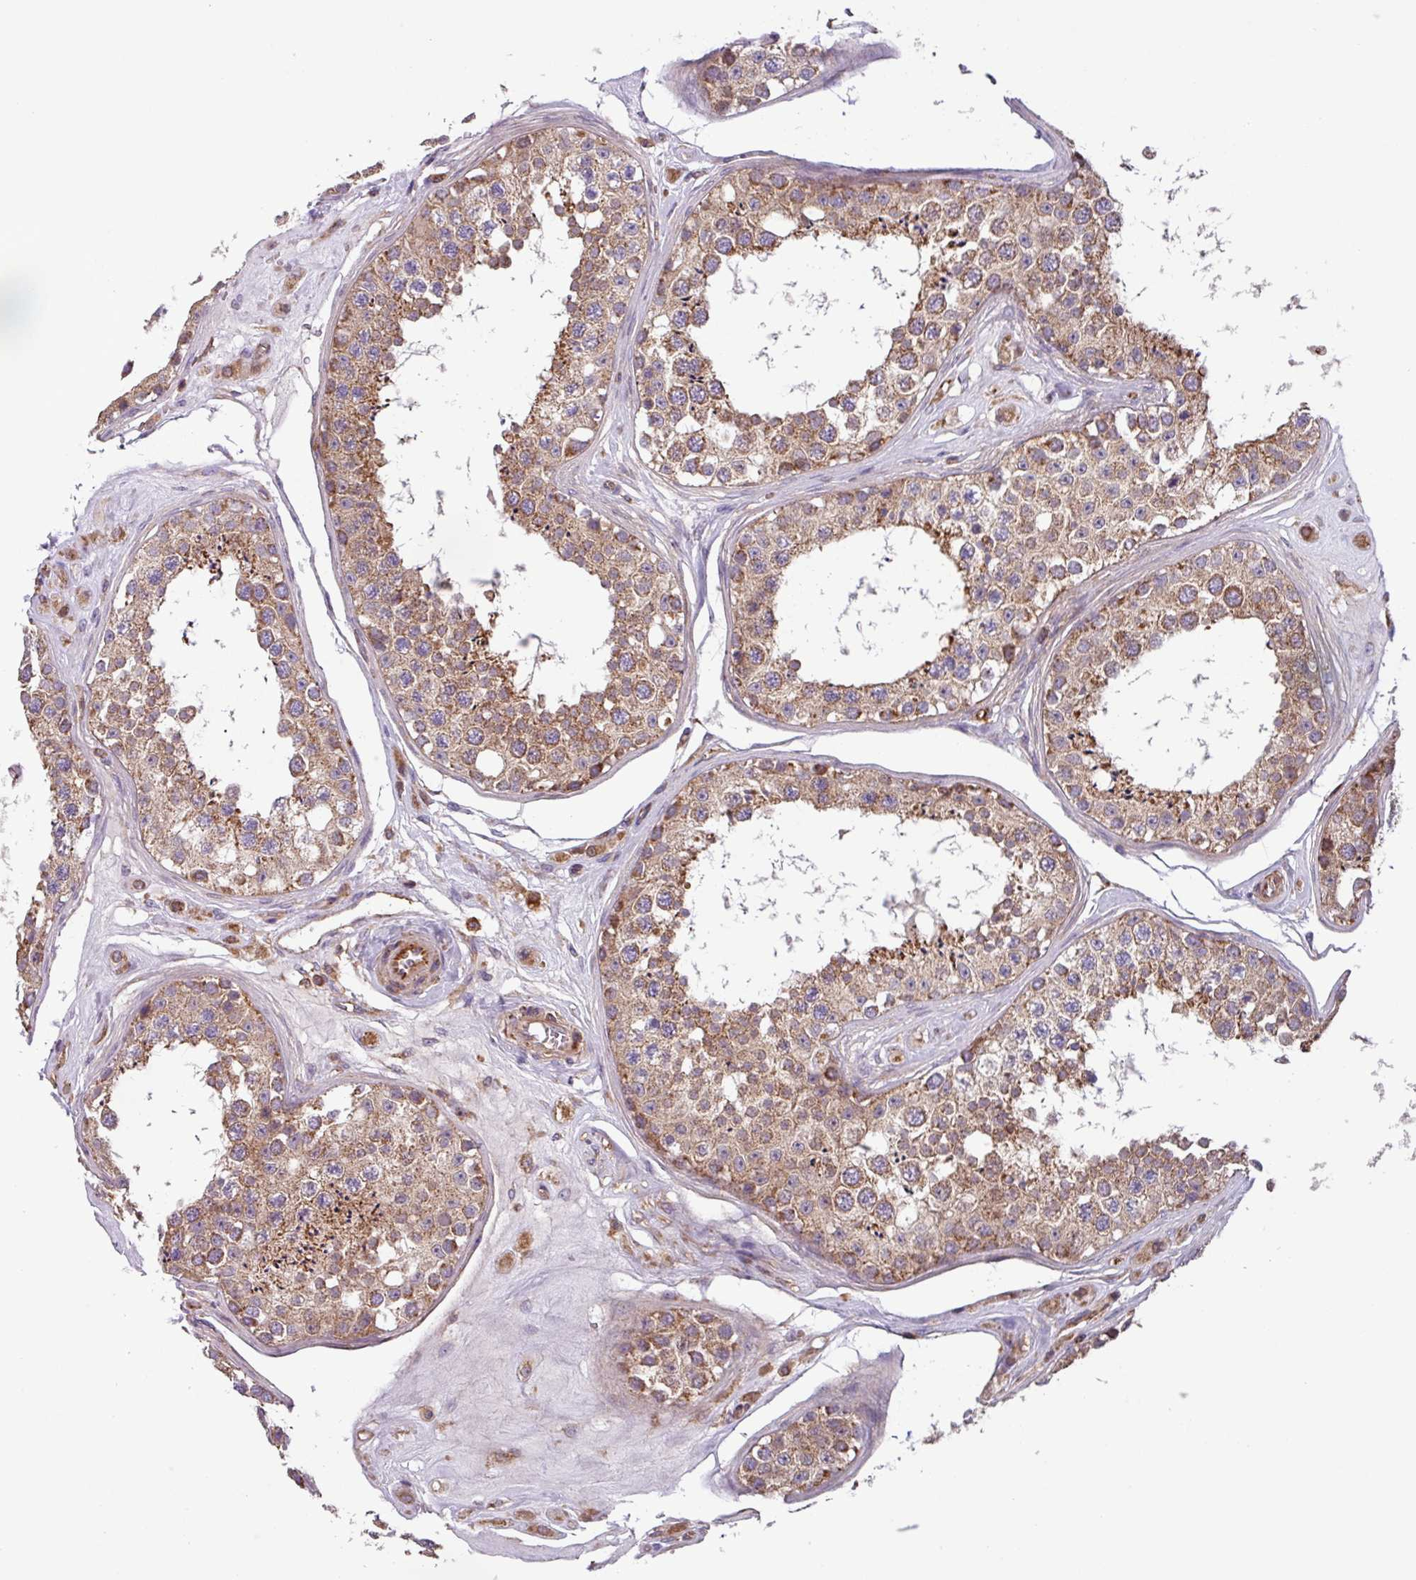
{"staining": {"intensity": "moderate", "quantity": ">75%", "location": "cytoplasmic/membranous"}, "tissue": "testis", "cell_type": "Cells in seminiferous ducts", "image_type": "normal", "snomed": [{"axis": "morphology", "description": "Normal tissue, NOS"}, {"axis": "topography", "description": "Testis"}], "caption": "High-power microscopy captured an immunohistochemistry (IHC) micrograph of unremarkable testis, revealing moderate cytoplasmic/membranous positivity in about >75% of cells in seminiferous ducts.", "gene": "PLEKHD1", "patient": {"sex": "male", "age": 25}}